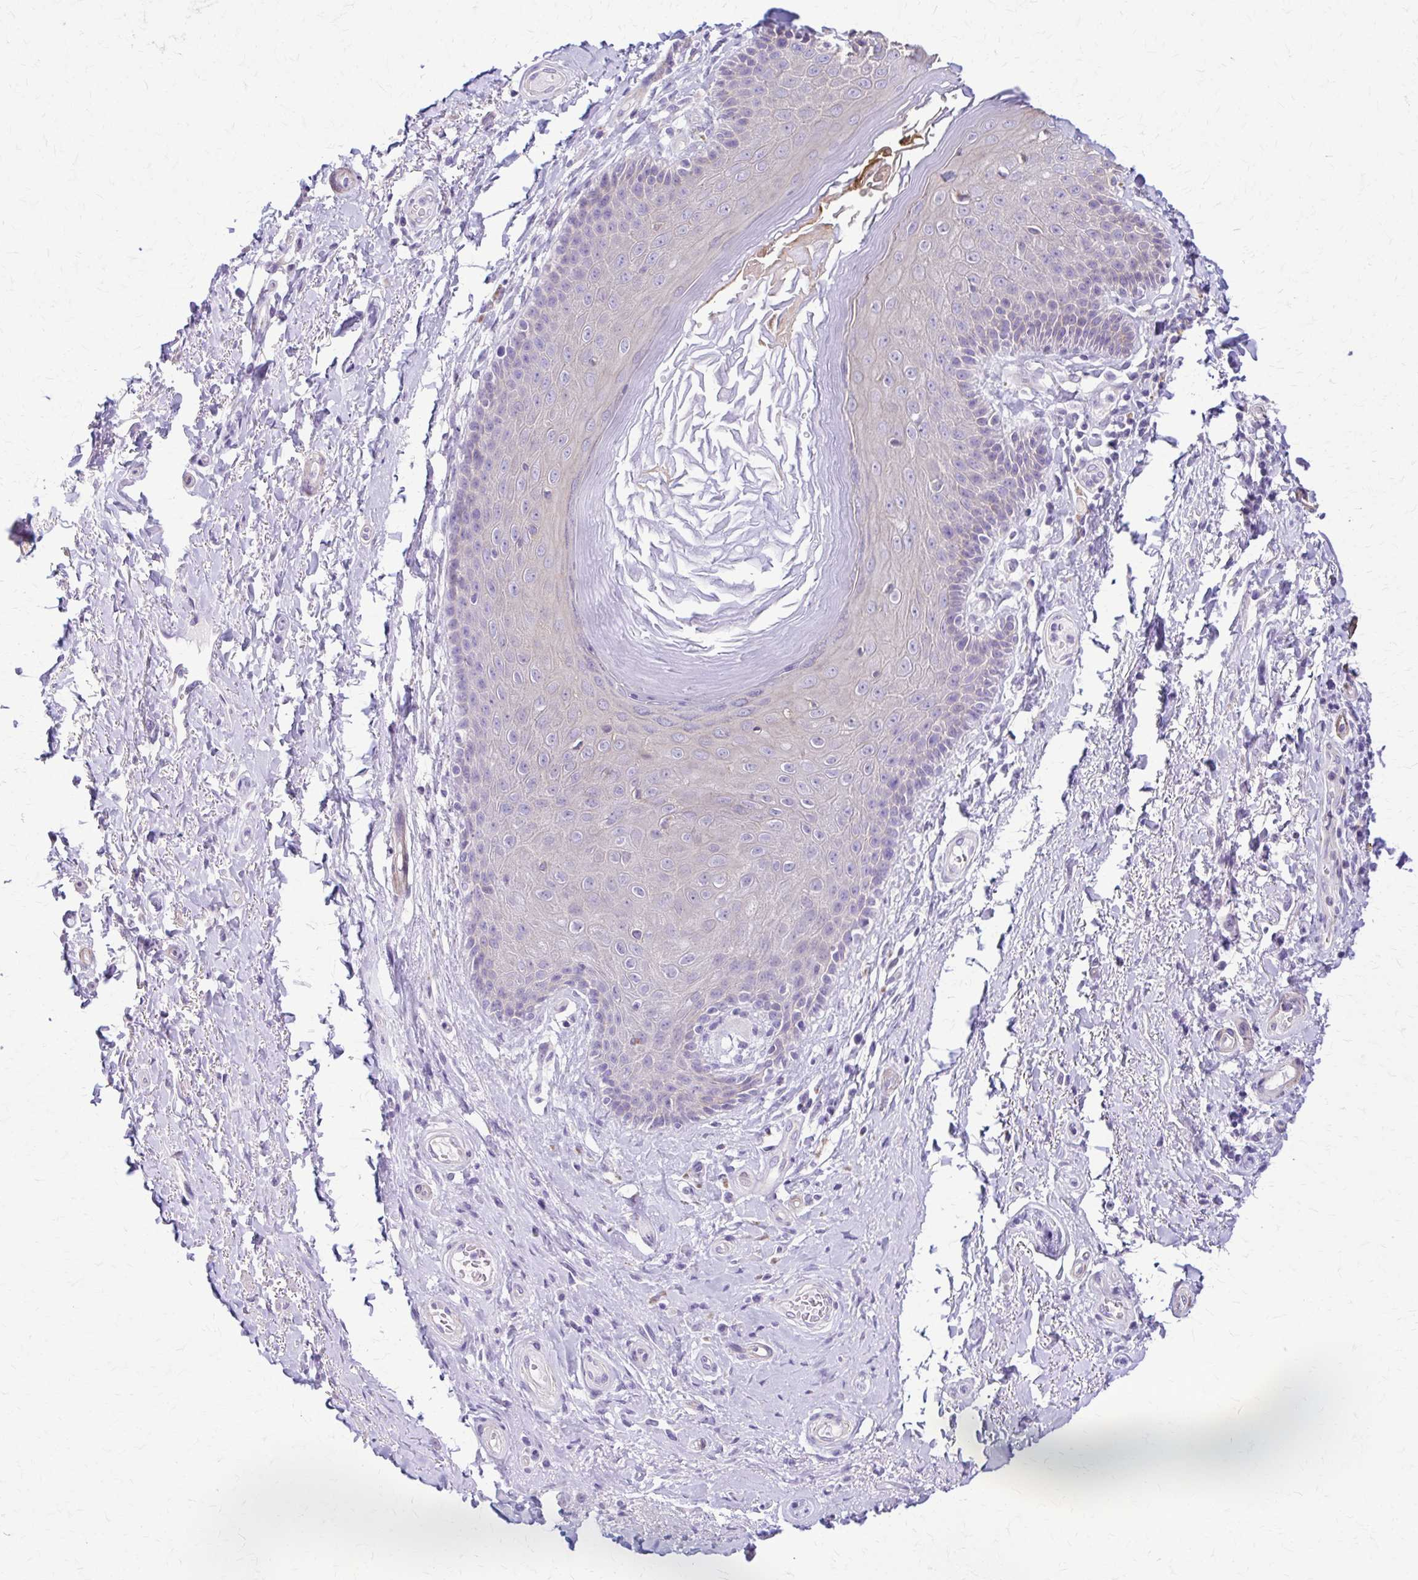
{"staining": {"intensity": "negative", "quantity": "none", "location": "none"}, "tissue": "adipose tissue", "cell_type": "Adipocytes", "image_type": "normal", "snomed": [{"axis": "morphology", "description": "Normal tissue, NOS"}, {"axis": "topography", "description": "Peripheral nerve tissue"}], "caption": "The photomicrograph reveals no significant positivity in adipocytes of adipose tissue.", "gene": "DSP", "patient": {"sex": "male", "age": 51}}